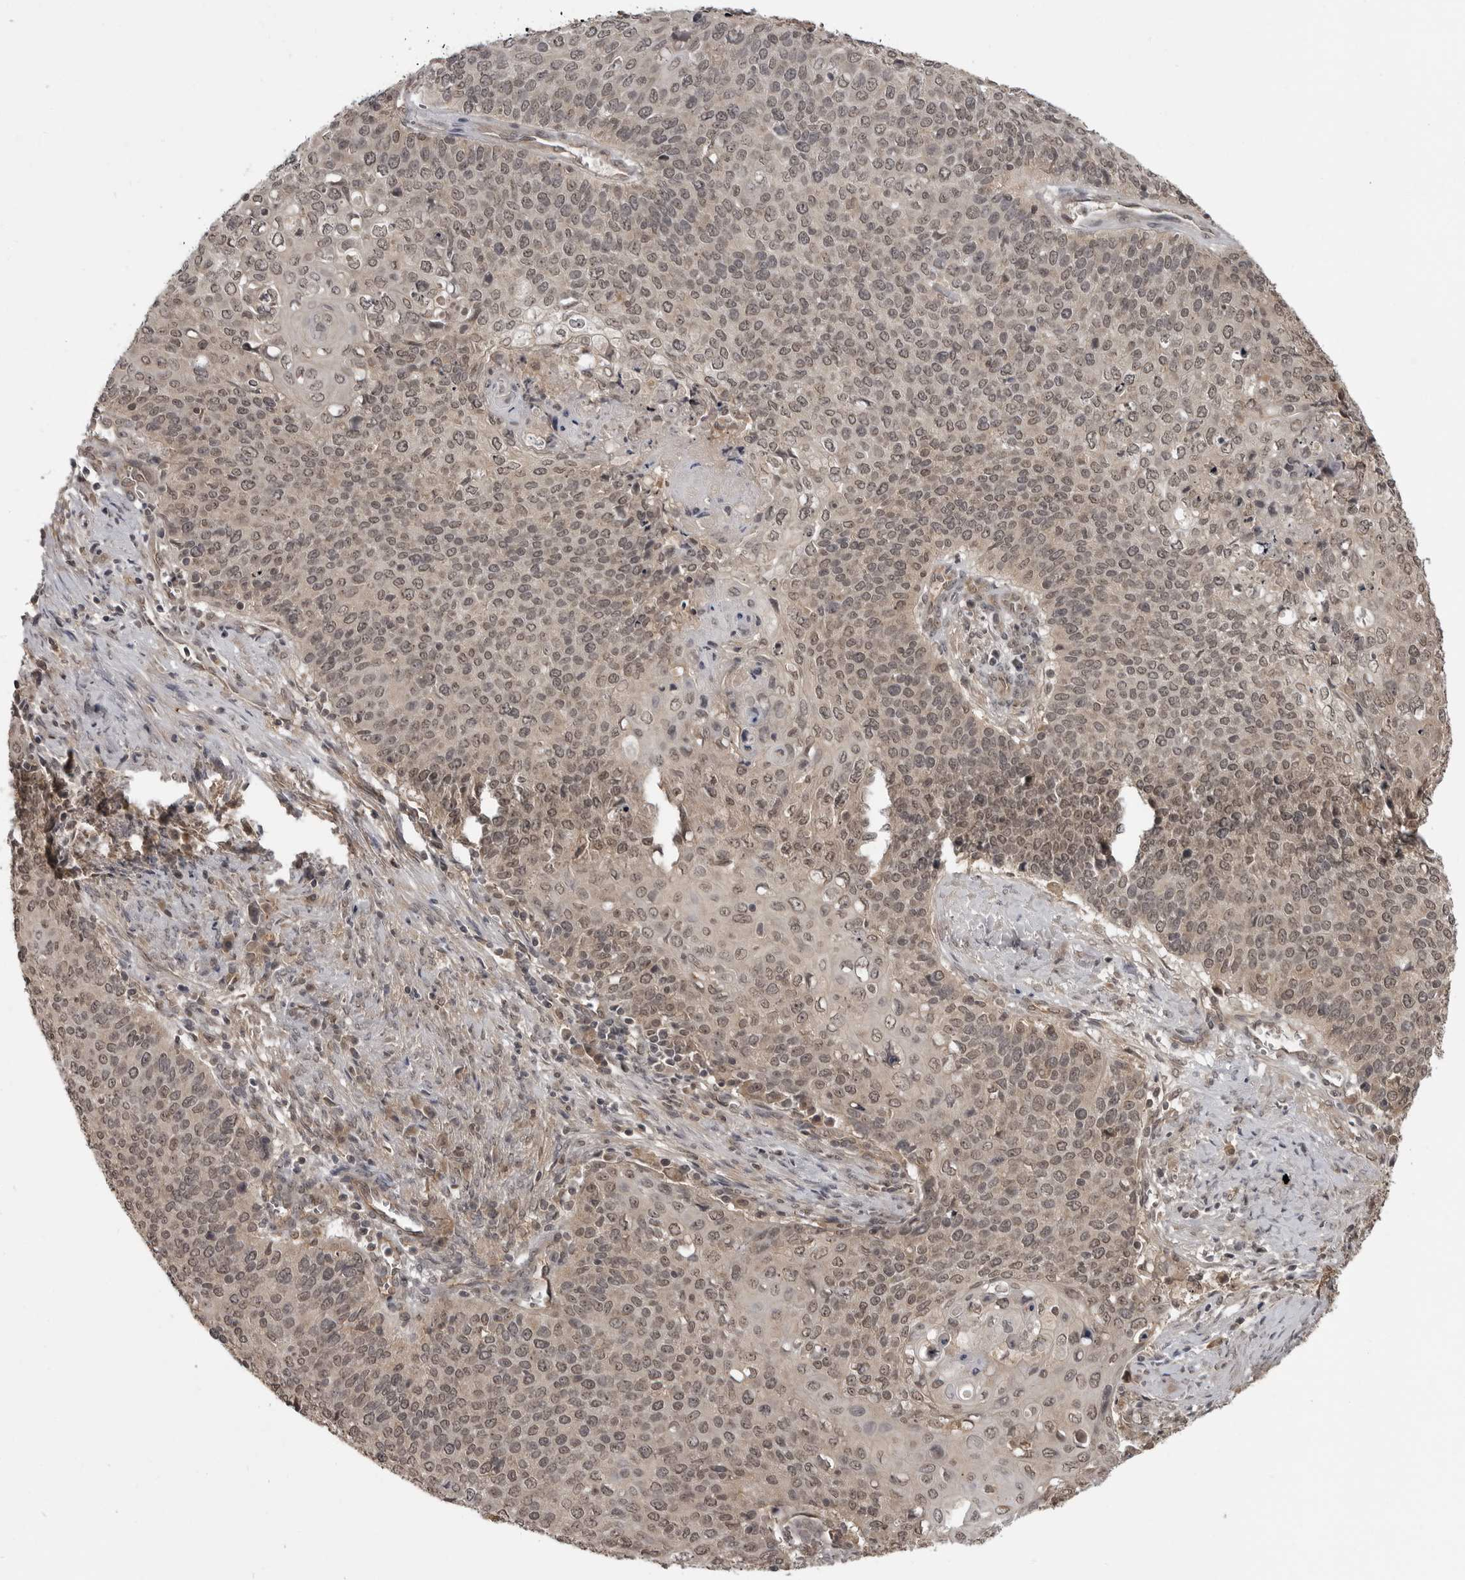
{"staining": {"intensity": "moderate", "quantity": ">75%", "location": "nuclear"}, "tissue": "cervical cancer", "cell_type": "Tumor cells", "image_type": "cancer", "snomed": [{"axis": "morphology", "description": "Squamous cell carcinoma, NOS"}, {"axis": "topography", "description": "Cervix"}], "caption": "A histopathology image showing moderate nuclear positivity in about >75% of tumor cells in squamous cell carcinoma (cervical), as visualized by brown immunohistochemical staining.", "gene": "IL24", "patient": {"sex": "female", "age": 39}}